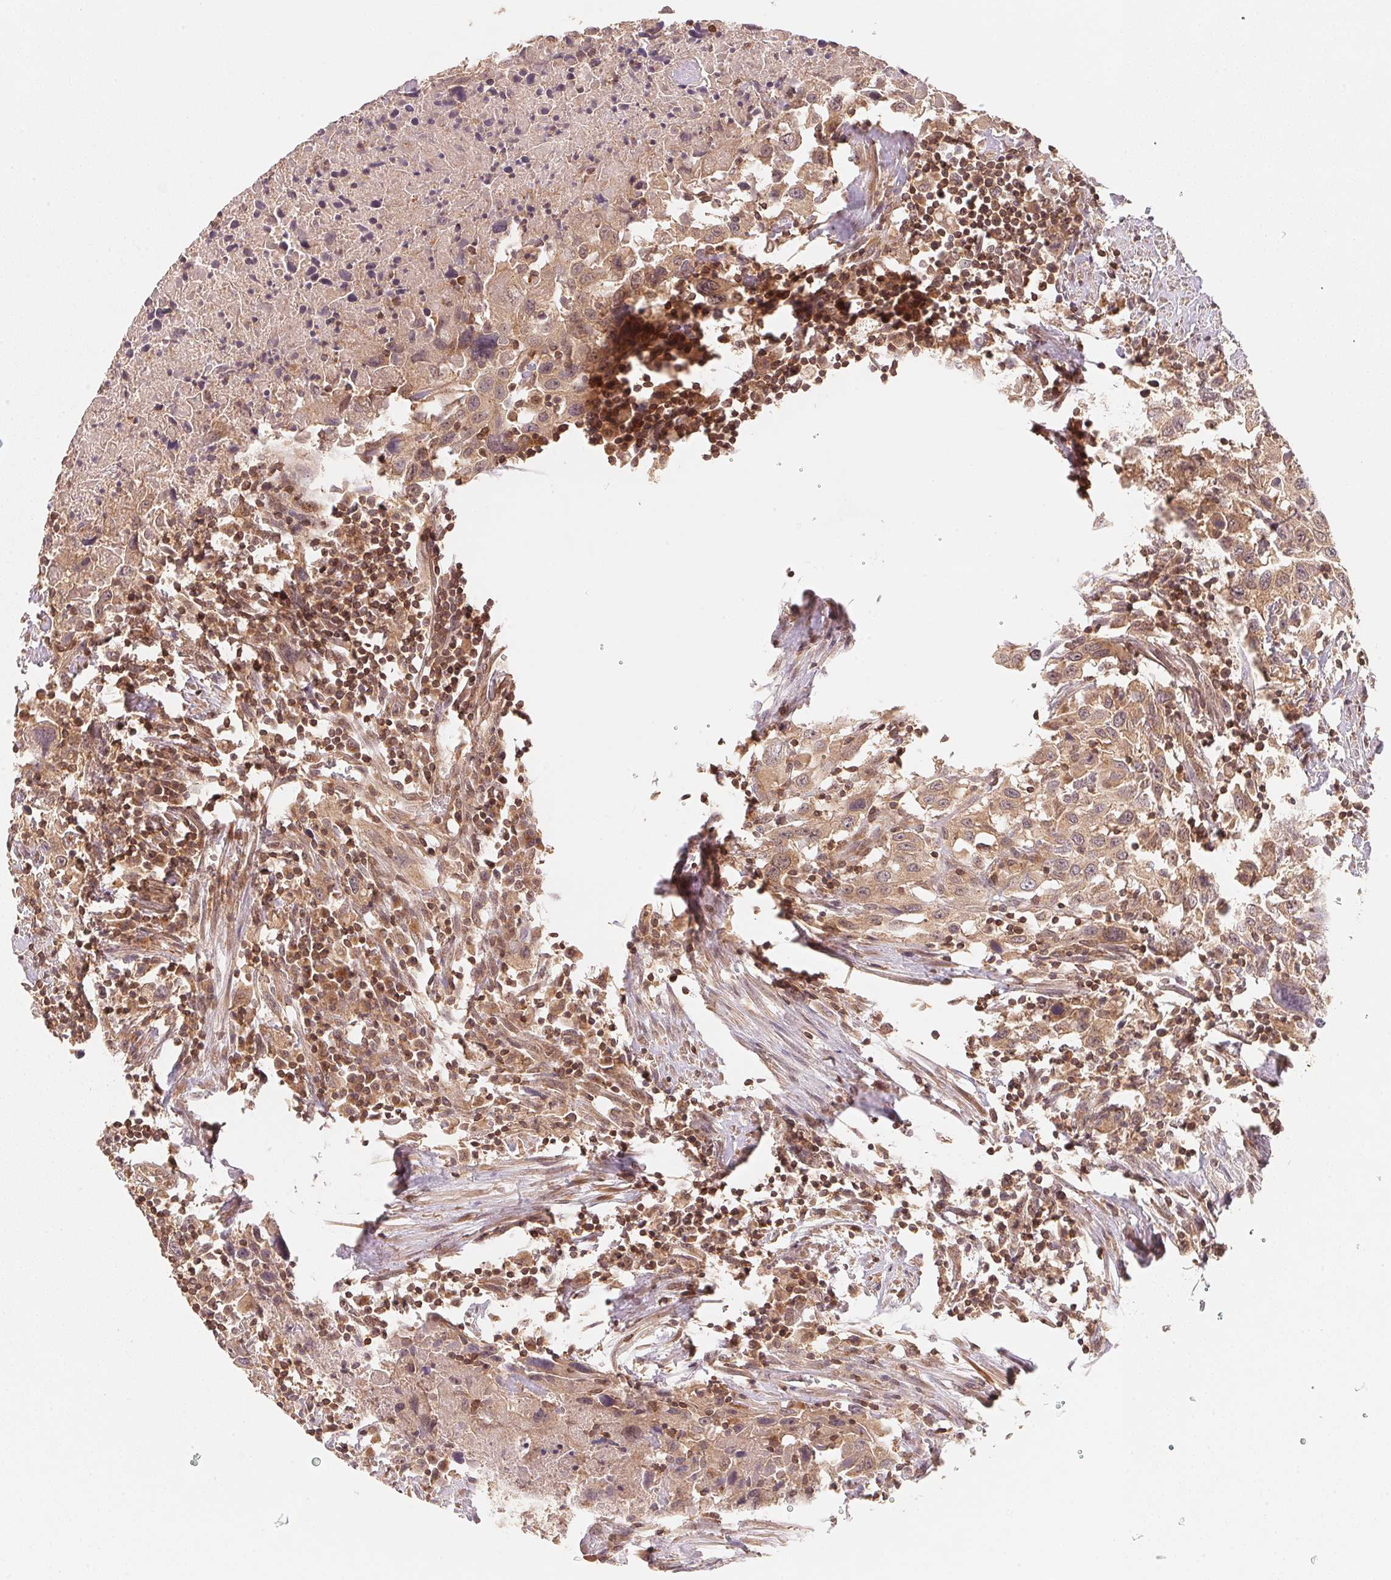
{"staining": {"intensity": "weak", "quantity": ">75%", "location": "cytoplasmic/membranous"}, "tissue": "urothelial cancer", "cell_type": "Tumor cells", "image_type": "cancer", "snomed": [{"axis": "morphology", "description": "Urothelial carcinoma, High grade"}, {"axis": "topography", "description": "Urinary bladder"}], "caption": "IHC histopathology image of neoplastic tissue: urothelial carcinoma (high-grade) stained using immunohistochemistry demonstrates low levels of weak protein expression localized specifically in the cytoplasmic/membranous of tumor cells, appearing as a cytoplasmic/membranous brown color.", "gene": "CCDC102B", "patient": {"sex": "male", "age": 61}}